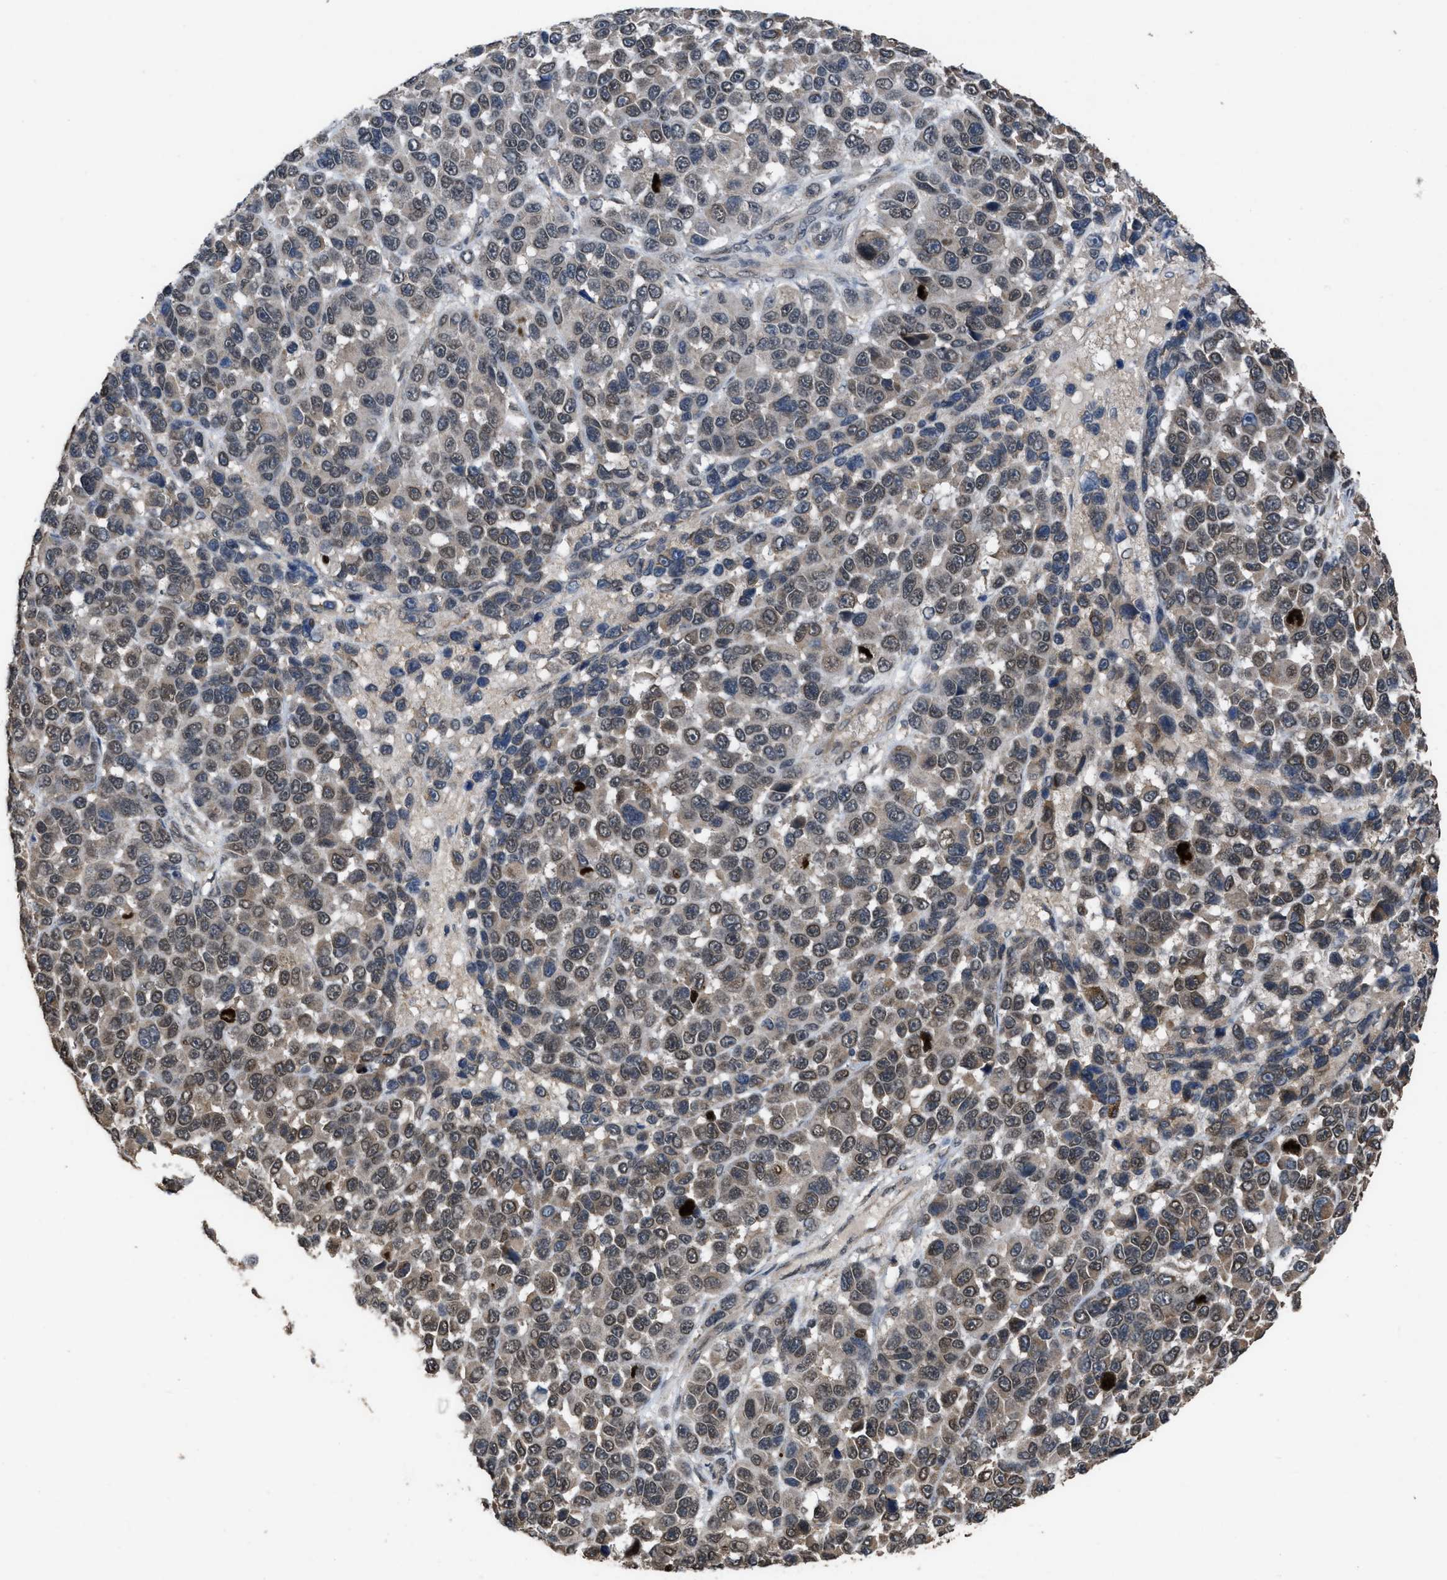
{"staining": {"intensity": "weak", "quantity": ">75%", "location": "nuclear"}, "tissue": "melanoma", "cell_type": "Tumor cells", "image_type": "cancer", "snomed": [{"axis": "morphology", "description": "Malignant melanoma, NOS"}, {"axis": "topography", "description": "Skin"}], "caption": "Weak nuclear protein expression is appreciated in approximately >75% of tumor cells in malignant melanoma.", "gene": "UTRN", "patient": {"sex": "male", "age": 53}}